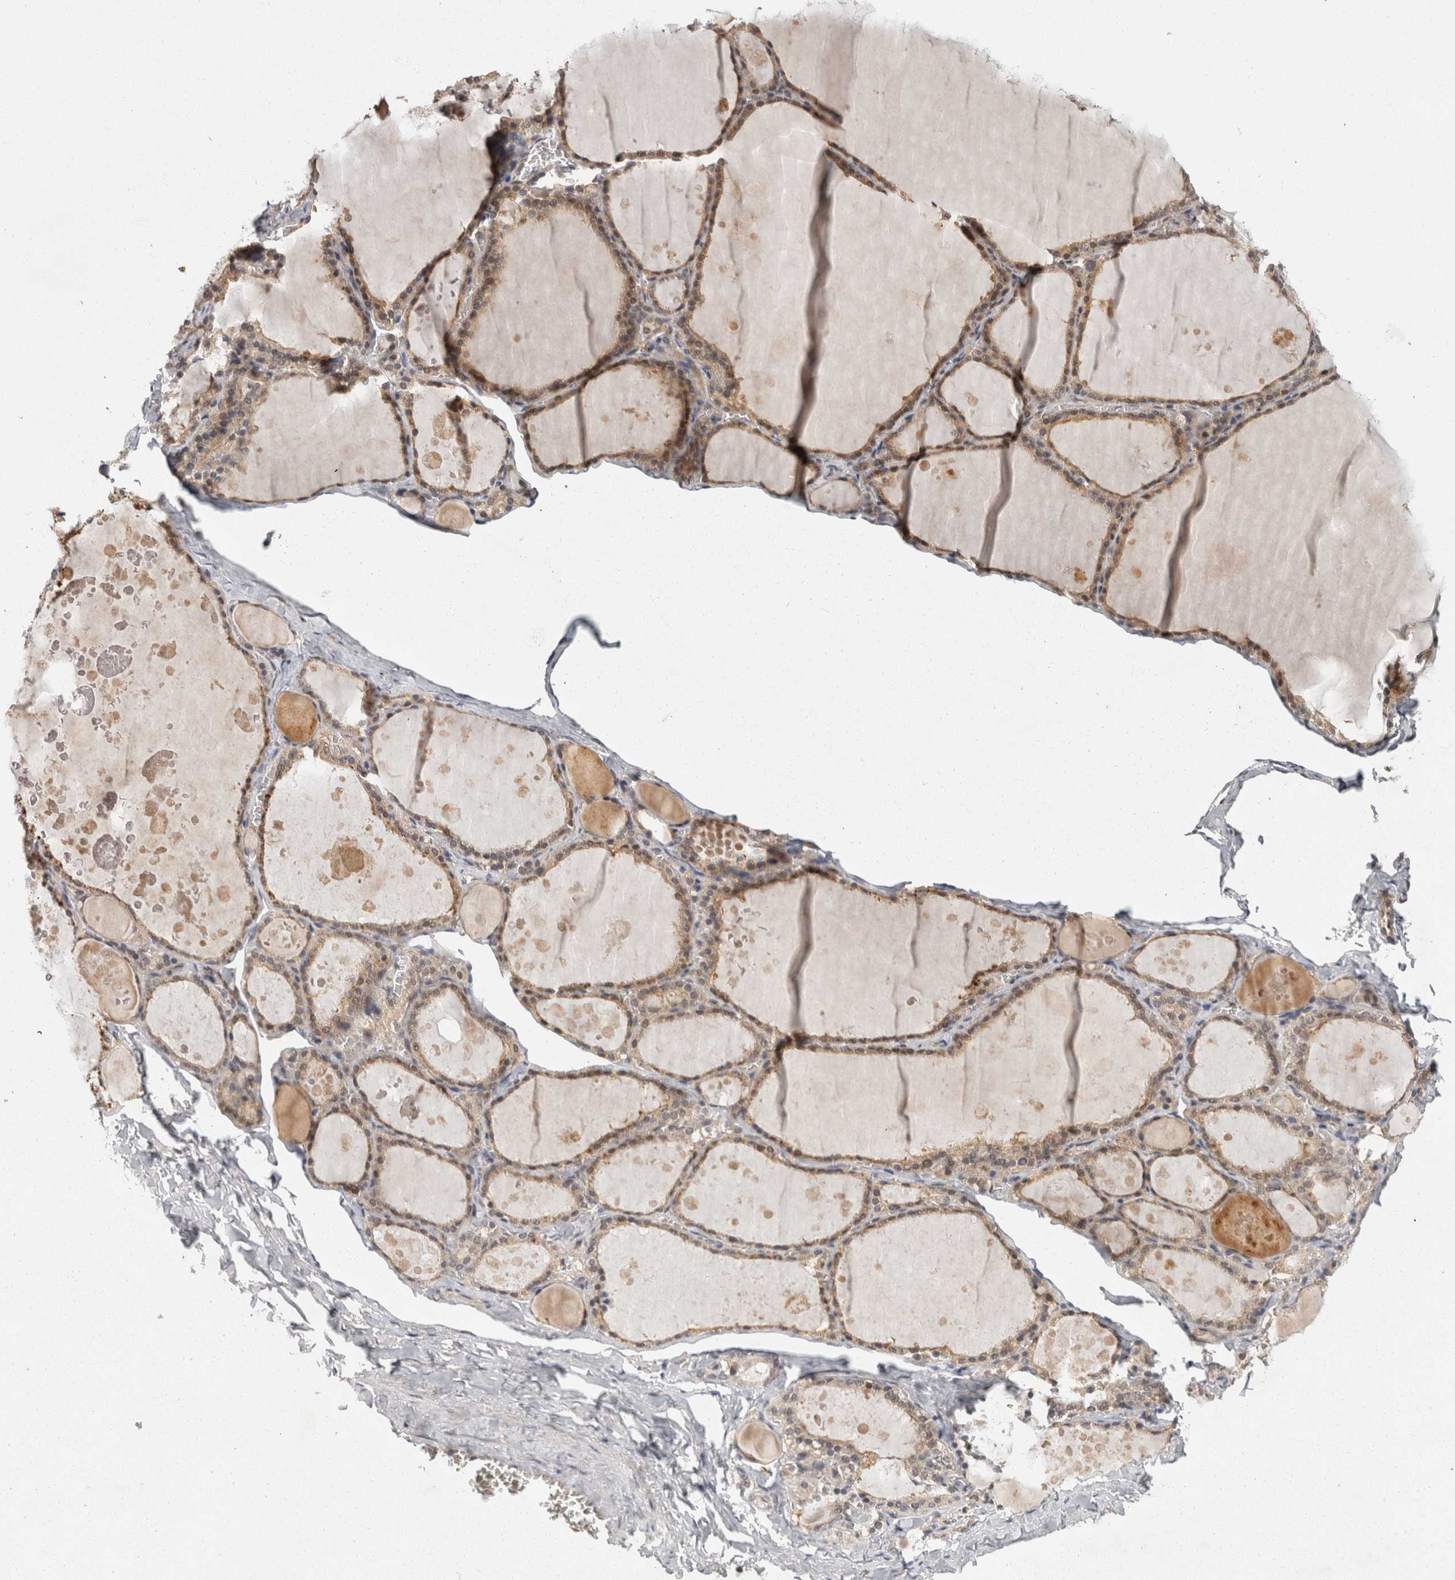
{"staining": {"intensity": "moderate", "quantity": ">75%", "location": "cytoplasmic/membranous"}, "tissue": "thyroid gland", "cell_type": "Glandular cells", "image_type": "normal", "snomed": [{"axis": "morphology", "description": "Normal tissue, NOS"}, {"axis": "topography", "description": "Thyroid gland"}], "caption": "Glandular cells exhibit medium levels of moderate cytoplasmic/membranous expression in about >75% of cells in unremarkable human thyroid gland. Nuclei are stained in blue.", "gene": "ACAT2", "patient": {"sex": "male", "age": 56}}